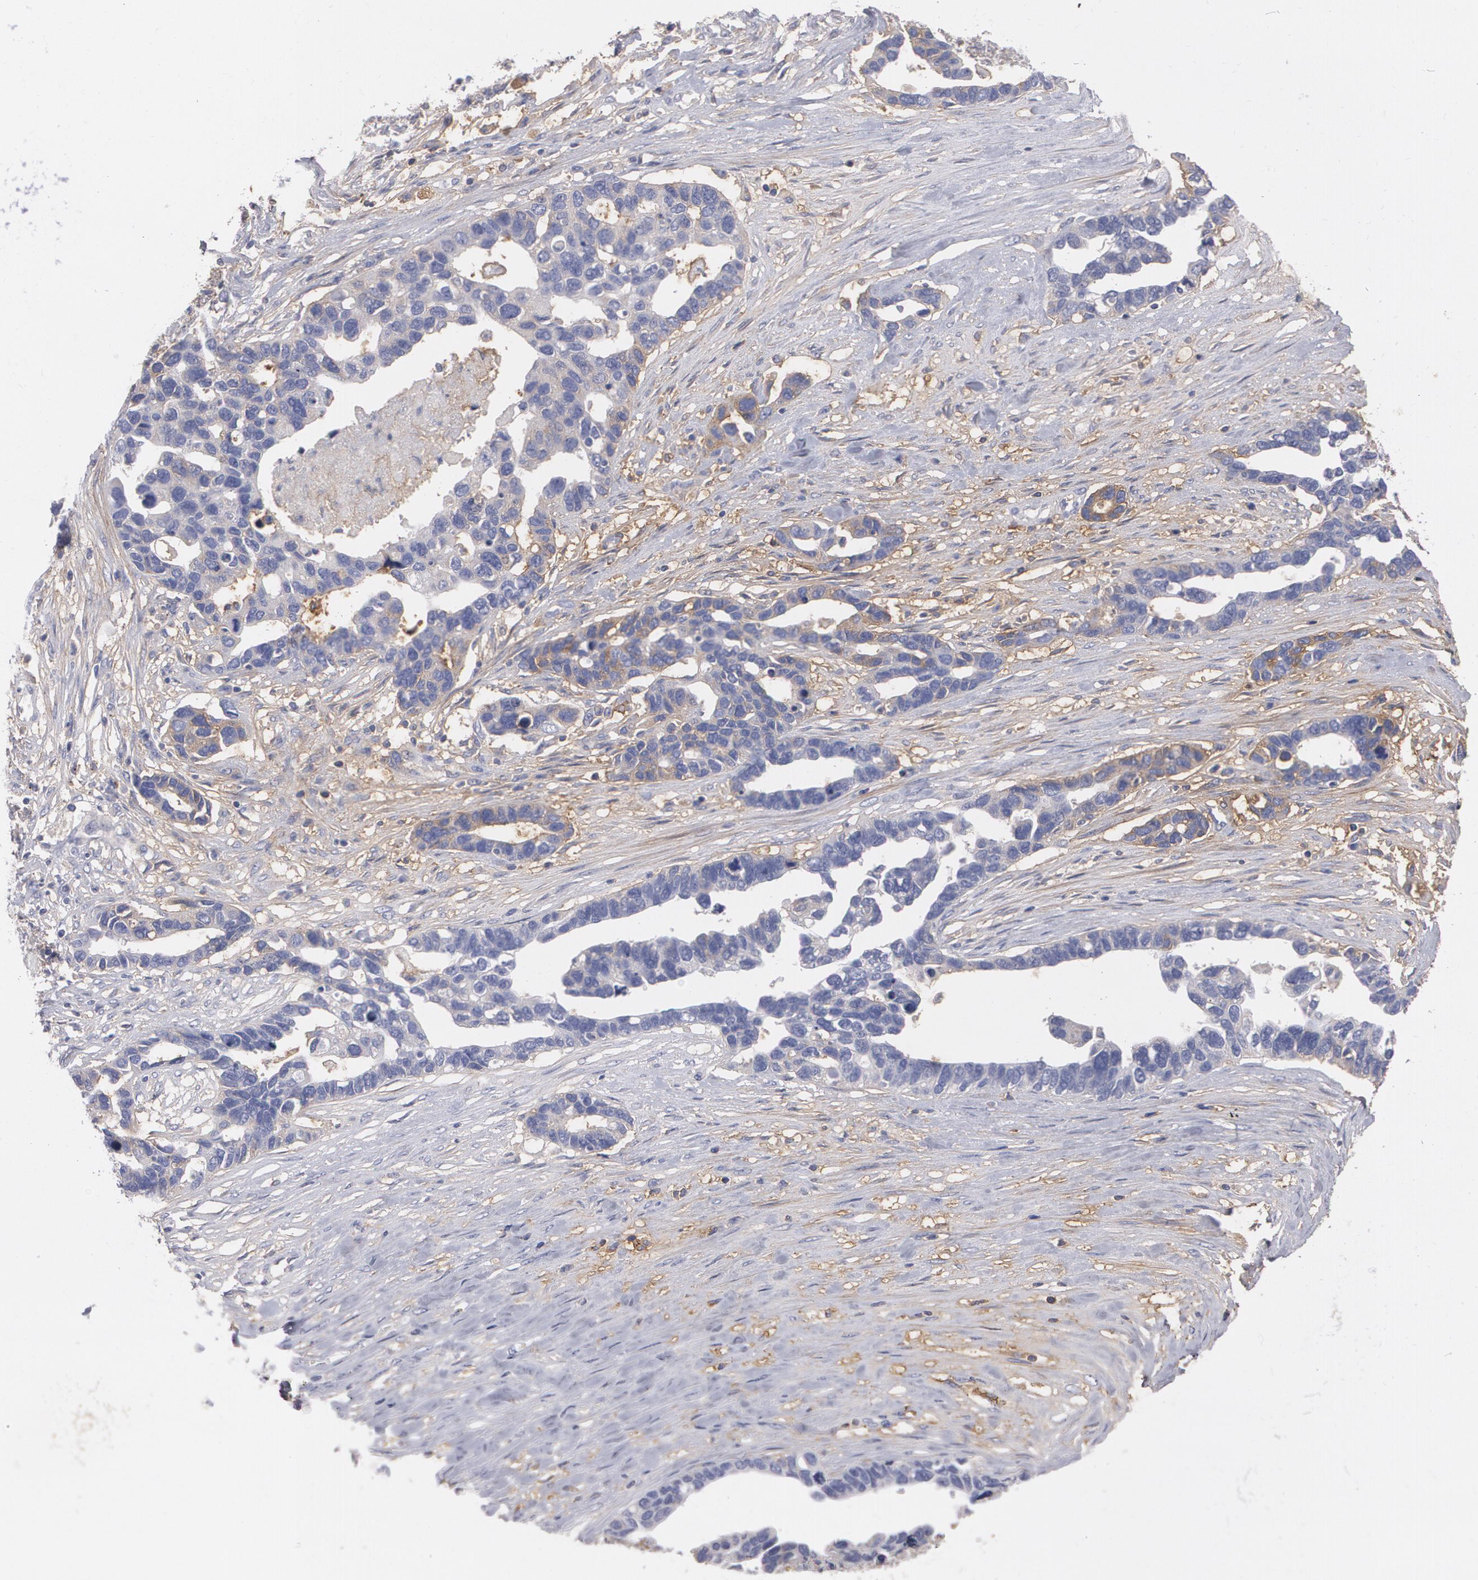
{"staining": {"intensity": "negative", "quantity": "none", "location": "none"}, "tissue": "ovarian cancer", "cell_type": "Tumor cells", "image_type": "cancer", "snomed": [{"axis": "morphology", "description": "Cystadenocarcinoma, serous, NOS"}, {"axis": "topography", "description": "Ovary"}], "caption": "Serous cystadenocarcinoma (ovarian) was stained to show a protein in brown. There is no significant positivity in tumor cells.", "gene": "FBLN1", "patient": {"sex": "female", "age": 54}}